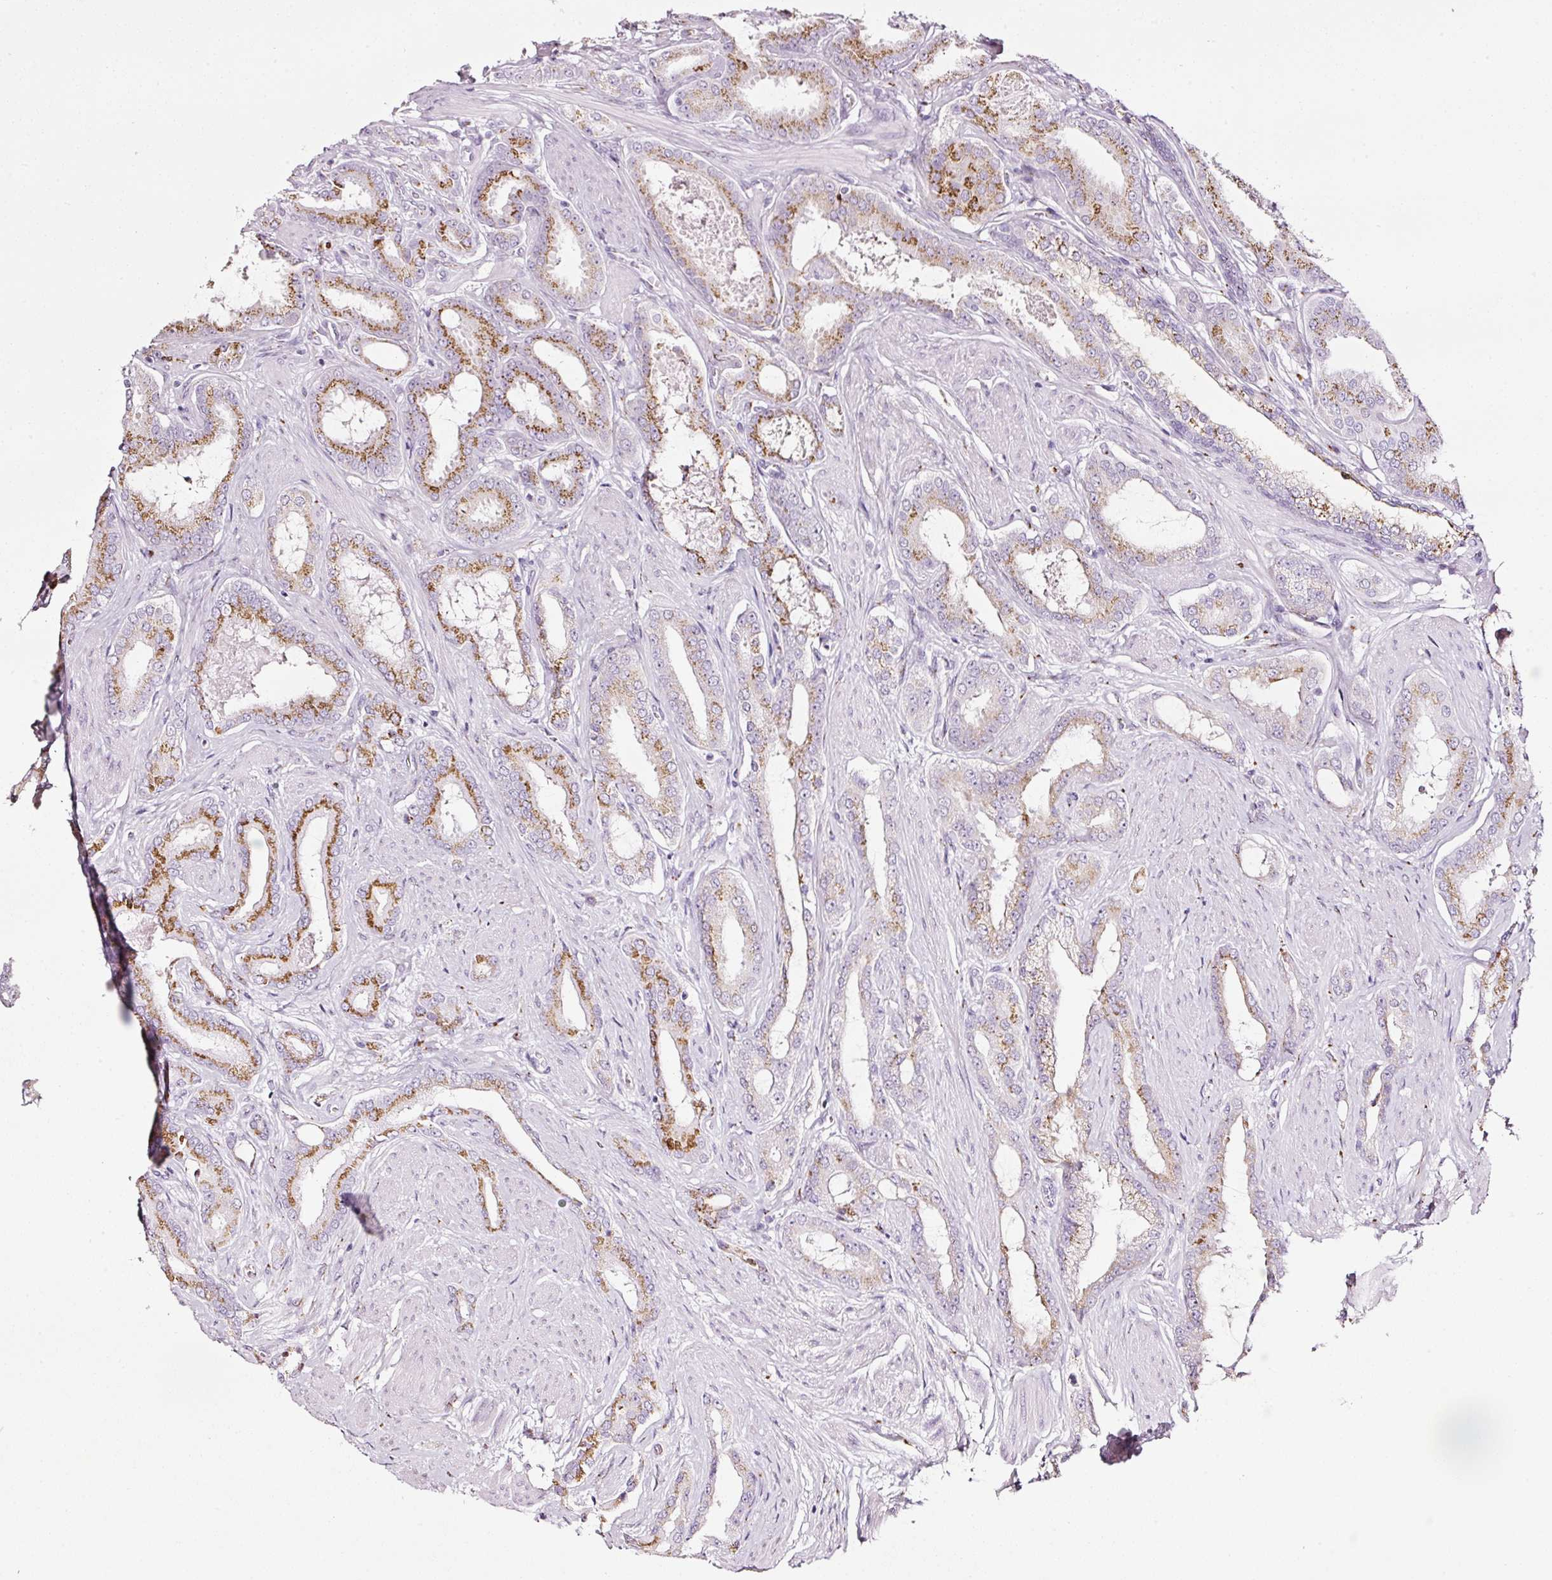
{"staining": {"intensity": "strong", "quantity": "25%-75%", "location": "cytoplasmic/membranous"}, "tissue": "prostate cancer", "cell_type": "Tumor cells", "image_type": "cancer", "snomed": [{"axis": "morphology", "description": "Adenocarcinoma, Low grade"}, {"axis": "topography", "description": "Prostate"}], "caption": "Immunohistochemistry of human prostate cancer demonstrates high levels of strong cytoplasmic/membranous expression in about 25%-75% of tumor cells.", "gene": "SDF4", "patient": {"sex": "male", "age": 42}}